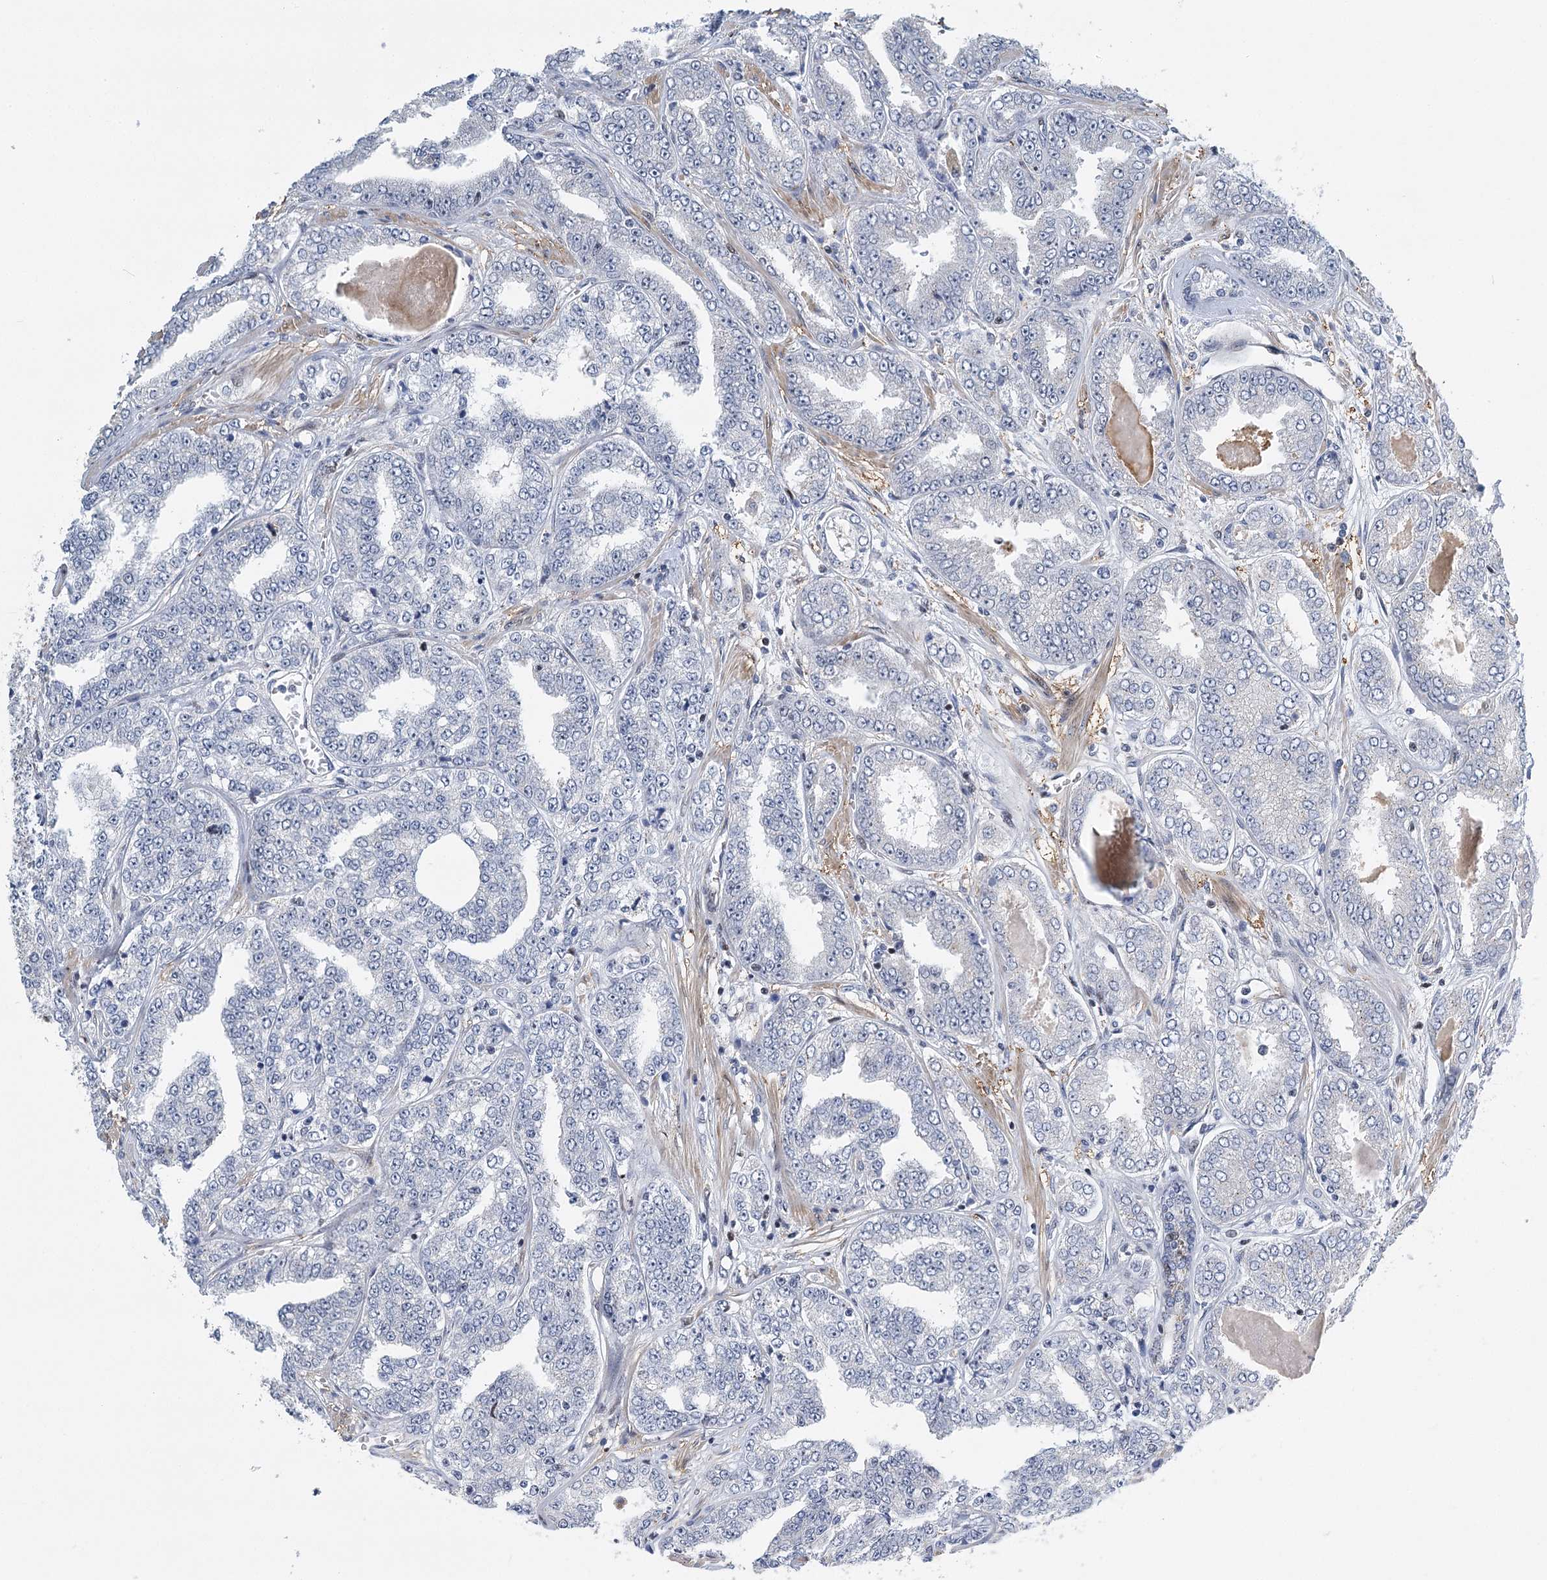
{"staining": {"intensity": "negative", "quantity": "none", "location": "none"}, "tissue": "prostate cancer", "cell_type": "Tumor cells", "image_type": "cancer", "snomed": [{"axis": "morphology", "description": "Adenocarcinoma, High grade"}, {"axis": "topography", "description": "Prostate"}], "caption": "A high-resolution image shows immunohistochemistry (IHC) staining of adenocarcinoma (high-grade) (prostate), which reveals no significant staining in tumor cells.", "gene": "CAMTA1", "patient": {"sex": "male", "age": 71}}